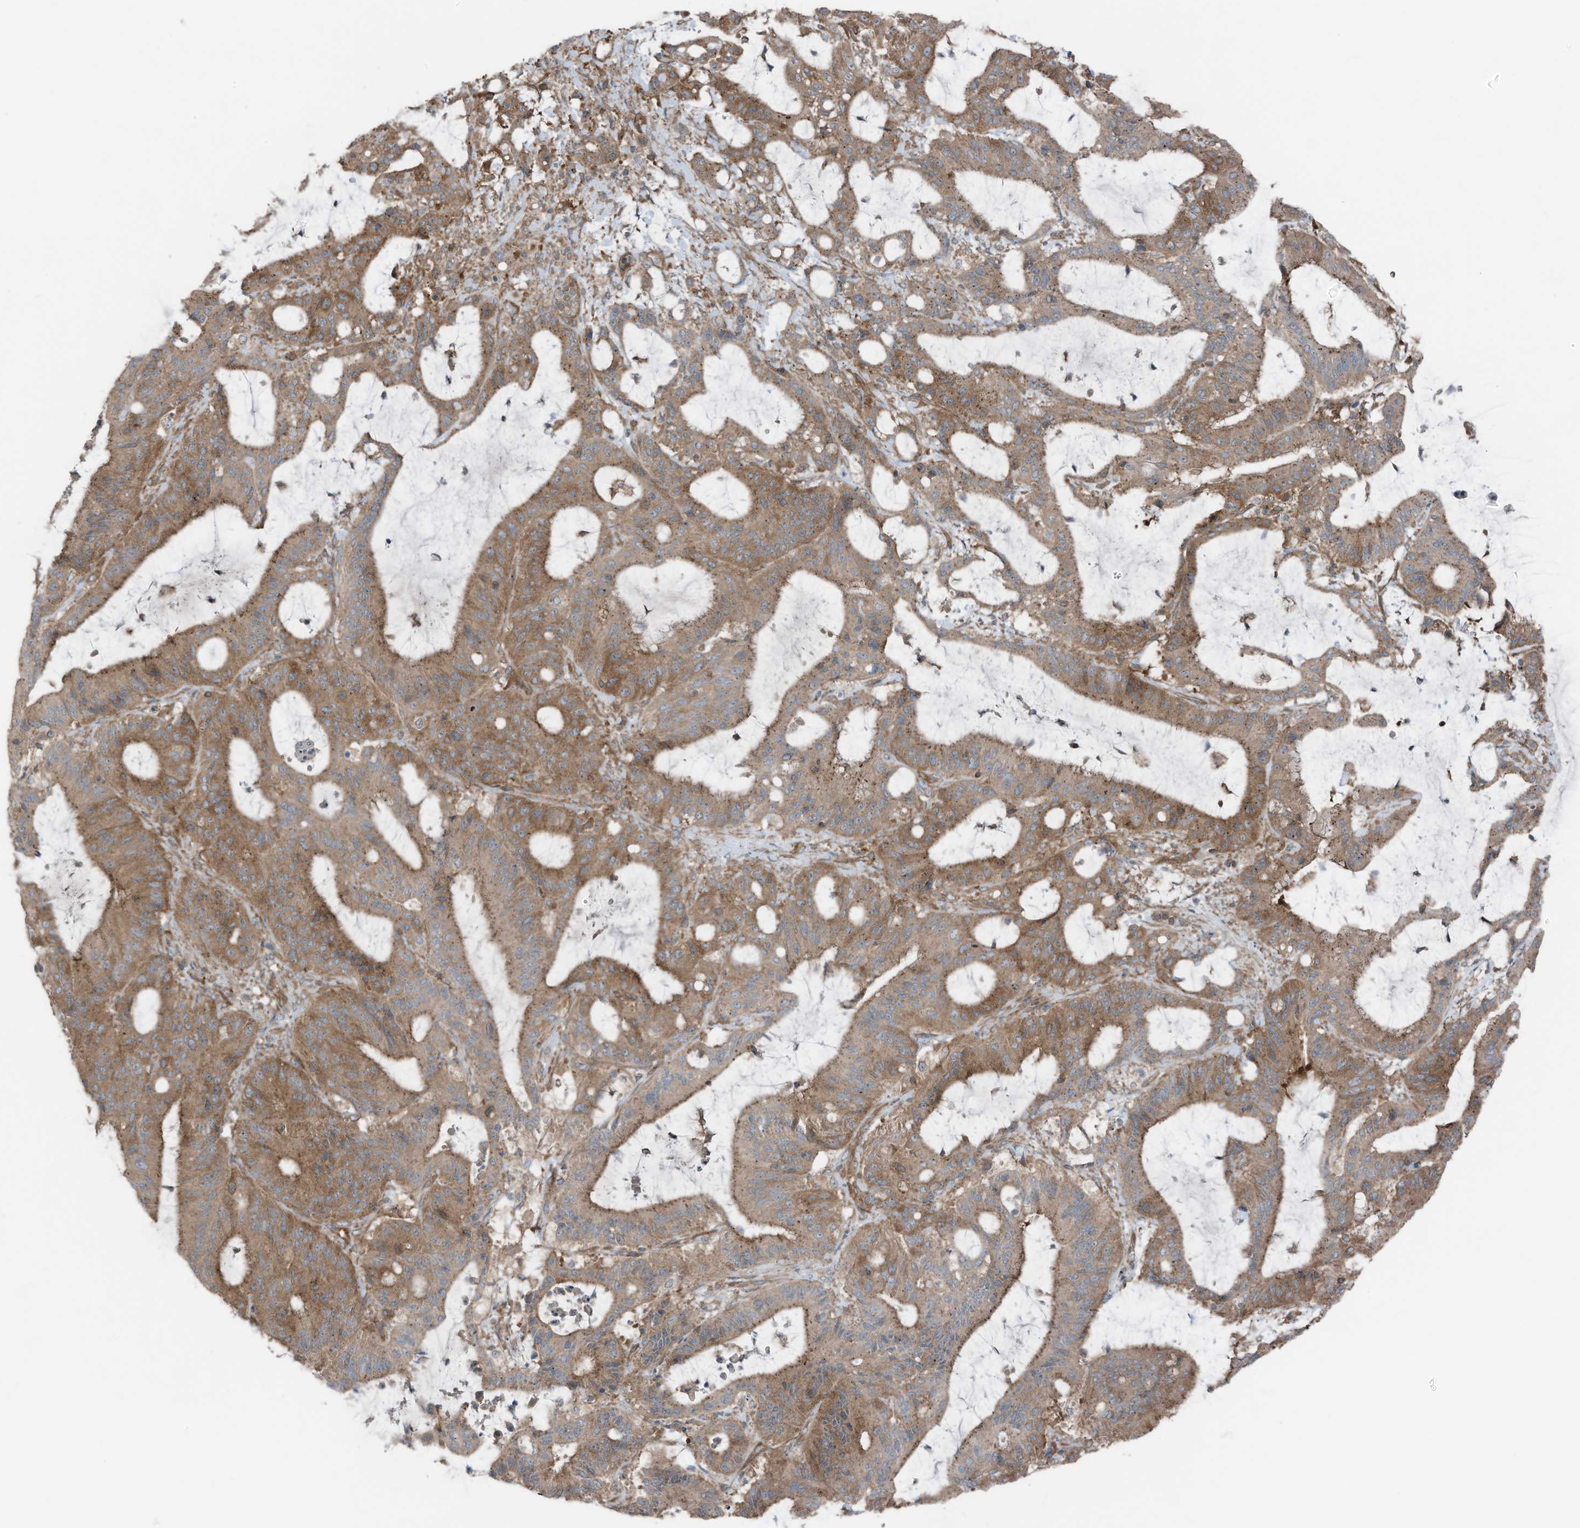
{"staining": {"intensity": "moderate", "quantity": ">75%", "location": "cytoplasmic/membranous"}, "tissue": "liver cancer", "cell_type": "Tumor cells", "image_type": "cancer", "snomed": [{"axis": "morphology", "description": "Normal tissue, NOS"}, {"axis": "morphology", "description": "Cholangiocarcinoma"}, {"axis": "topography", "description": "Liver"}, {"axis": "topography", "description": "Peripheral nerve tissue"}], "caption": "Brown immunohistochemical staining in liver cholangiocarcinoma exhibits moderate cytoplasmic/membranous staining in approximately >75% of tumor cells.", "gene": "TXNDC9", "patient": {"sex": "female", "age": 73}}